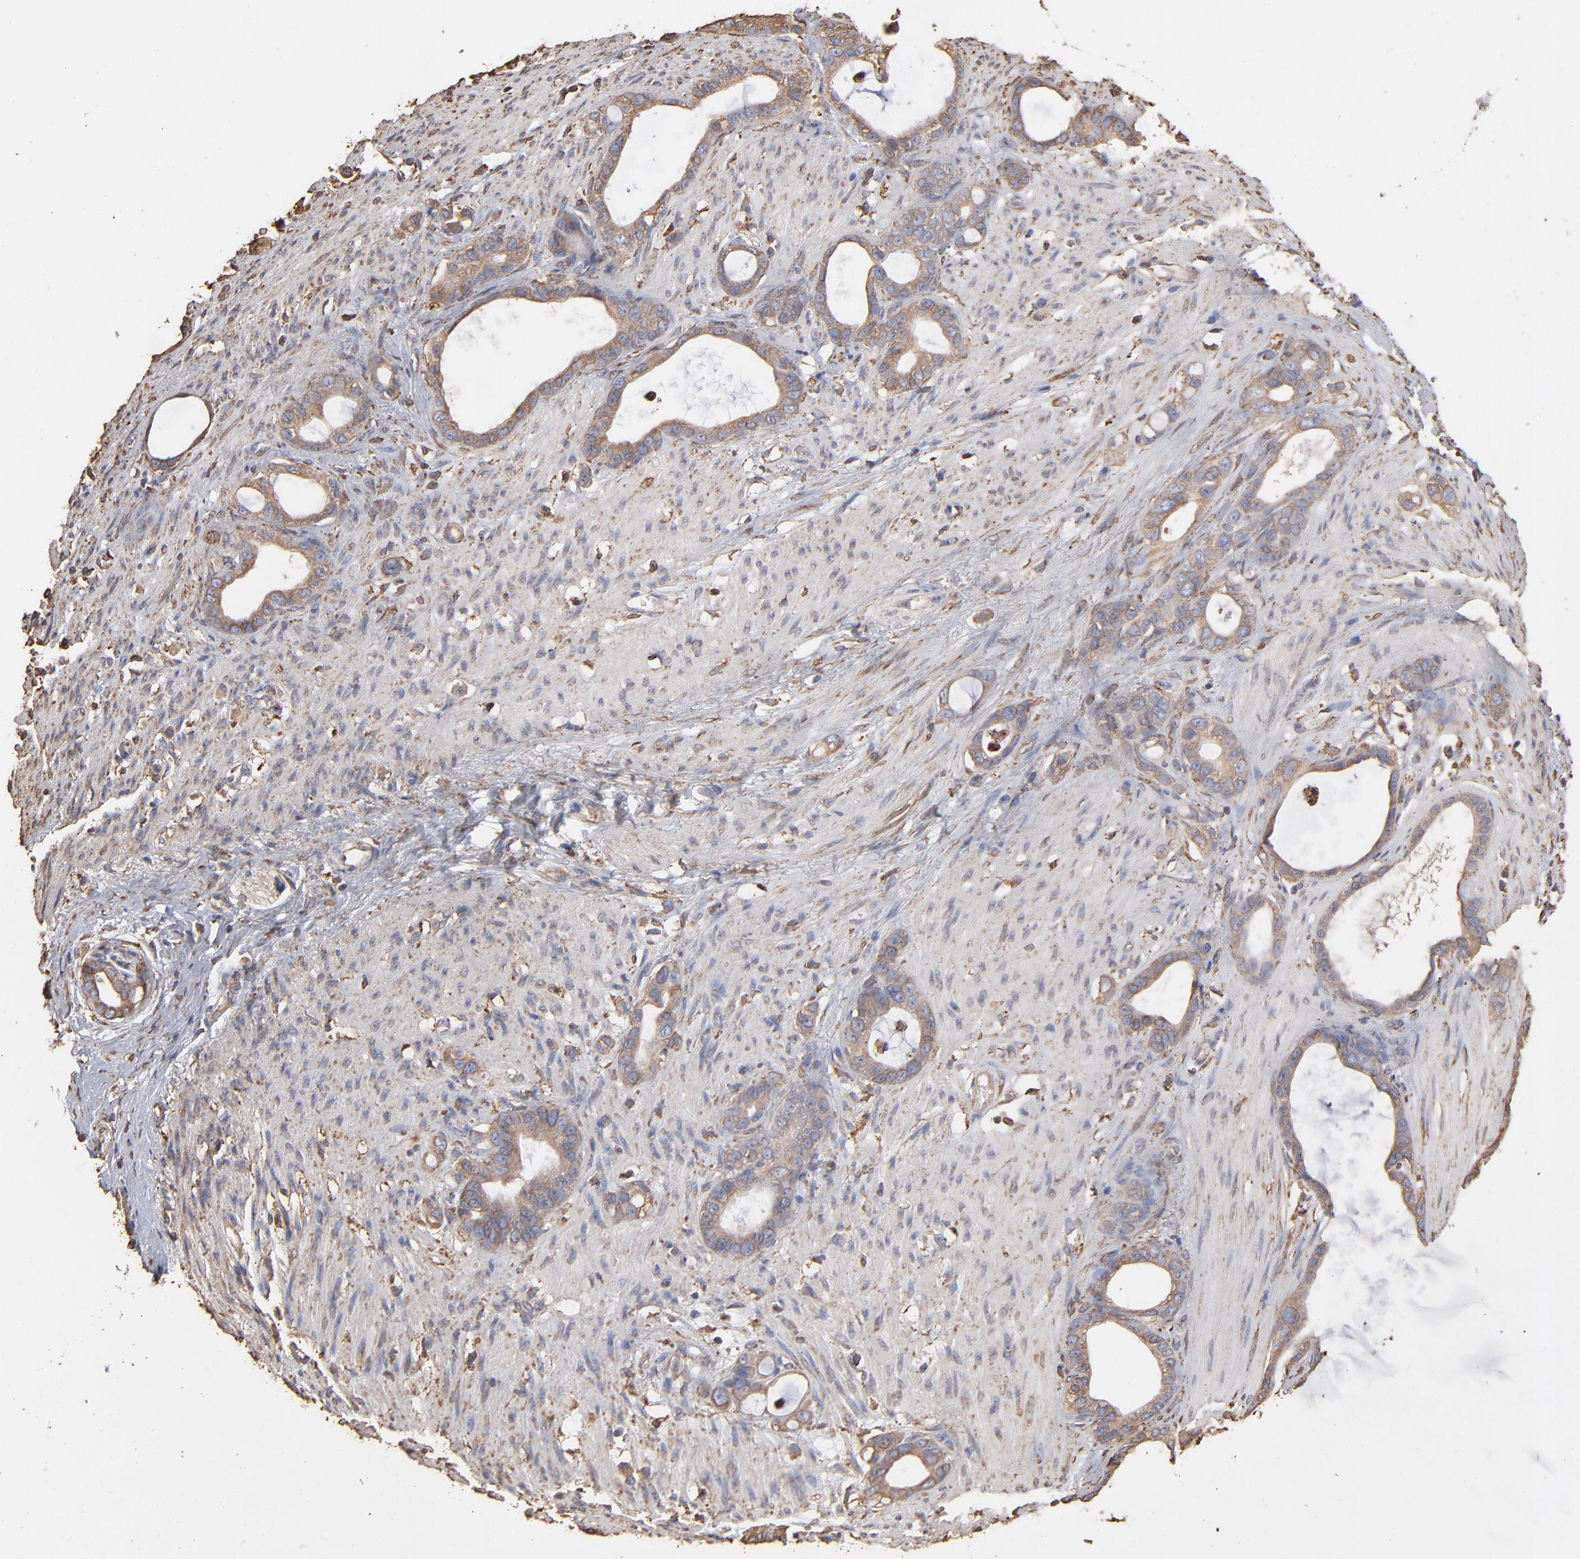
{"staining": {"intensity": "weak", "quantity": ">75%", "location": "cytoplasmic/membranous"}, "tissue": "stomach cancer", "cell_type": "Tumor cells", "image_type": "cancer", "snomed": [{"axis": "morphology", "description": "Adenocarcinoma, NOS"}, {"axis": "topography", "description": "Stomach"}], "caption": "Protein expression analysis of human adenocarcinoma (stomach) reveals weak cytoplasmic/membranous expression in about >75% of tumor cells. The staining was performed using DAB to visualize the protein expression in brown, while the nuclei were stained in blue with hematoxylin (Magnification: 20x).", "gene": "PDIA3", "patient": {"sex": "female", "age": 75}}